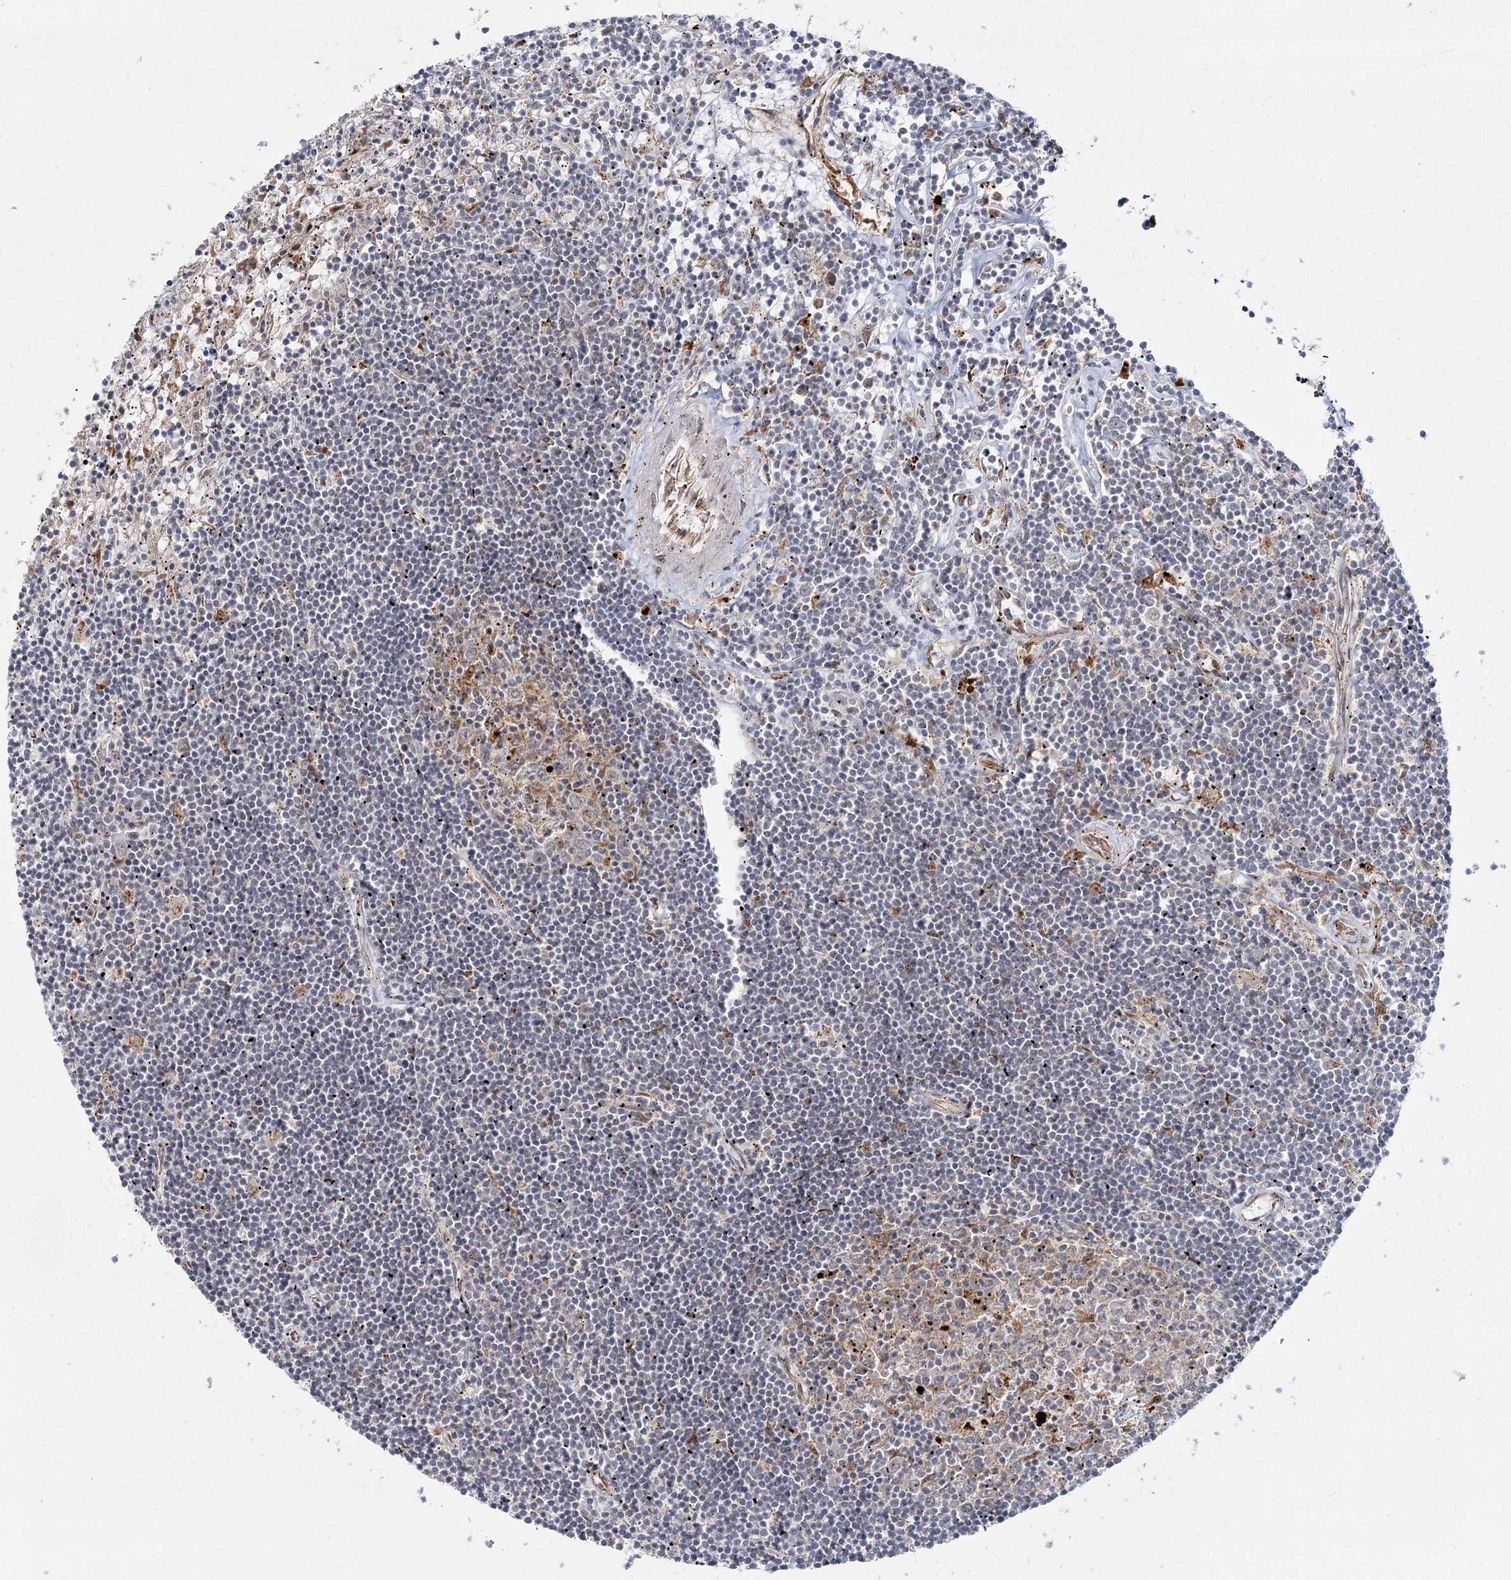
{"staining": {"intensity": "negative", "quantity": "none", "location": "none"}, "tissue": "lymphoma", "cell_type": "Tumor cells", "image_type": "cancer", "snomed": [{"axis": "morphology", "description": "Malignant lymphoma, non-Hodgkin's type, Low grade"}, {"axis": "topography", "description": "Spleen"}], "caption": "Immunohistochemistry (IHC) histopathology image of human malignant lymphoma, non-Hodgkin's type (low-grade) stained for a protein (brown), which displays no positivity in tumor cells.", "gene": "AP2M1", "patient": {"sex": "male", "age": 76}}